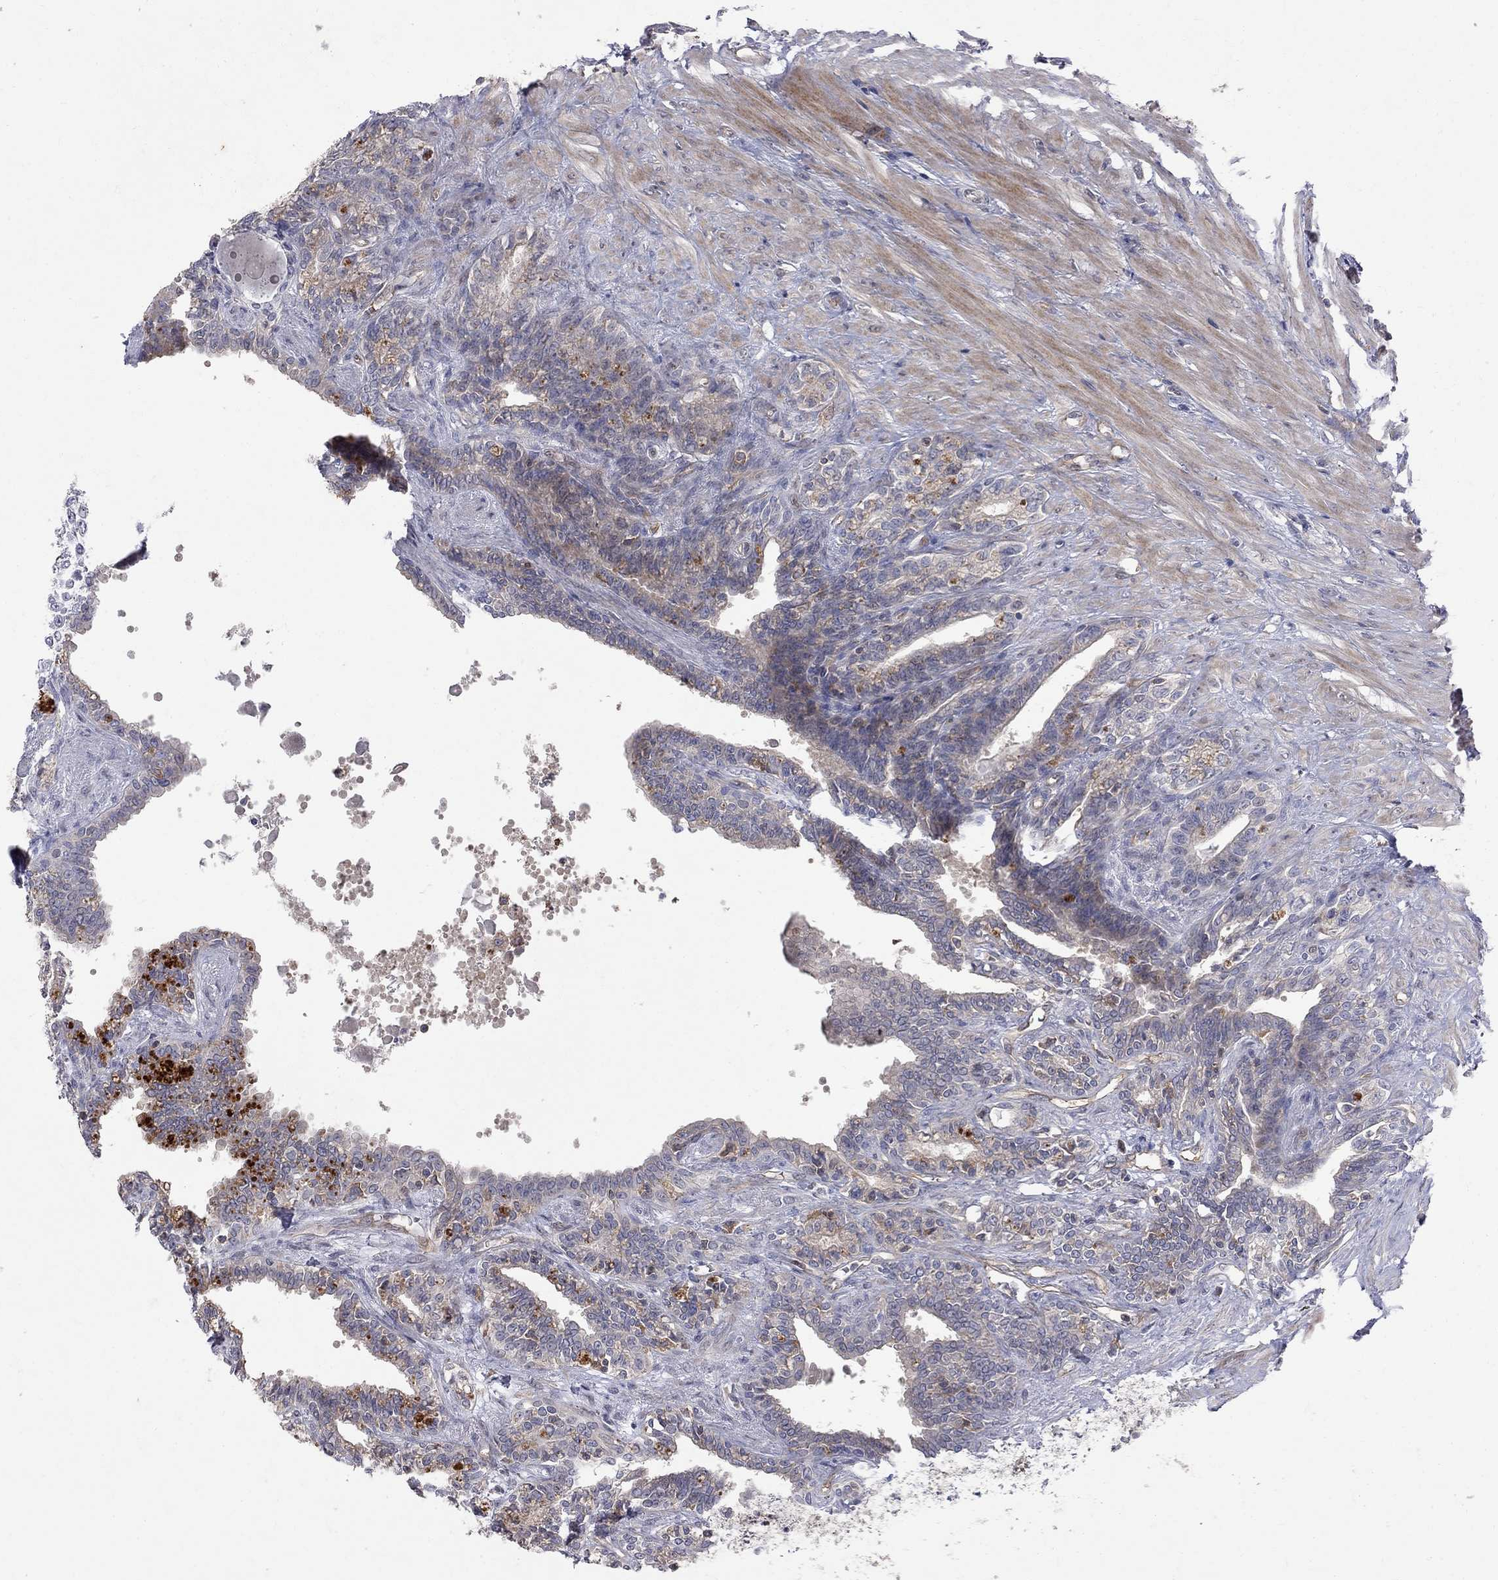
{"staining": {"intensity": "negative", "quantity": "none", "location": "none"}, "tissue": "seminal vesicle", "cell_type": "Glandular cells", "image_type": "normal", "snomed": [{"axis": "morphology", "description": "Normal tissue, NOS"}, {"axis": "morphology", "description": "Urothelial carcinoma, NOS"}, {"axis": "topography", "description": "Urinary bladder"}, {"axis": "topography", "description": "Seminal veicle"}], "caption": "This is an immunohistochemistry histopathology image of unremarkable human seminal vesicle. There is no positivity in glandular cells.", "gene": "ABI3", "patient": {"sex": "male", "age": 76}}